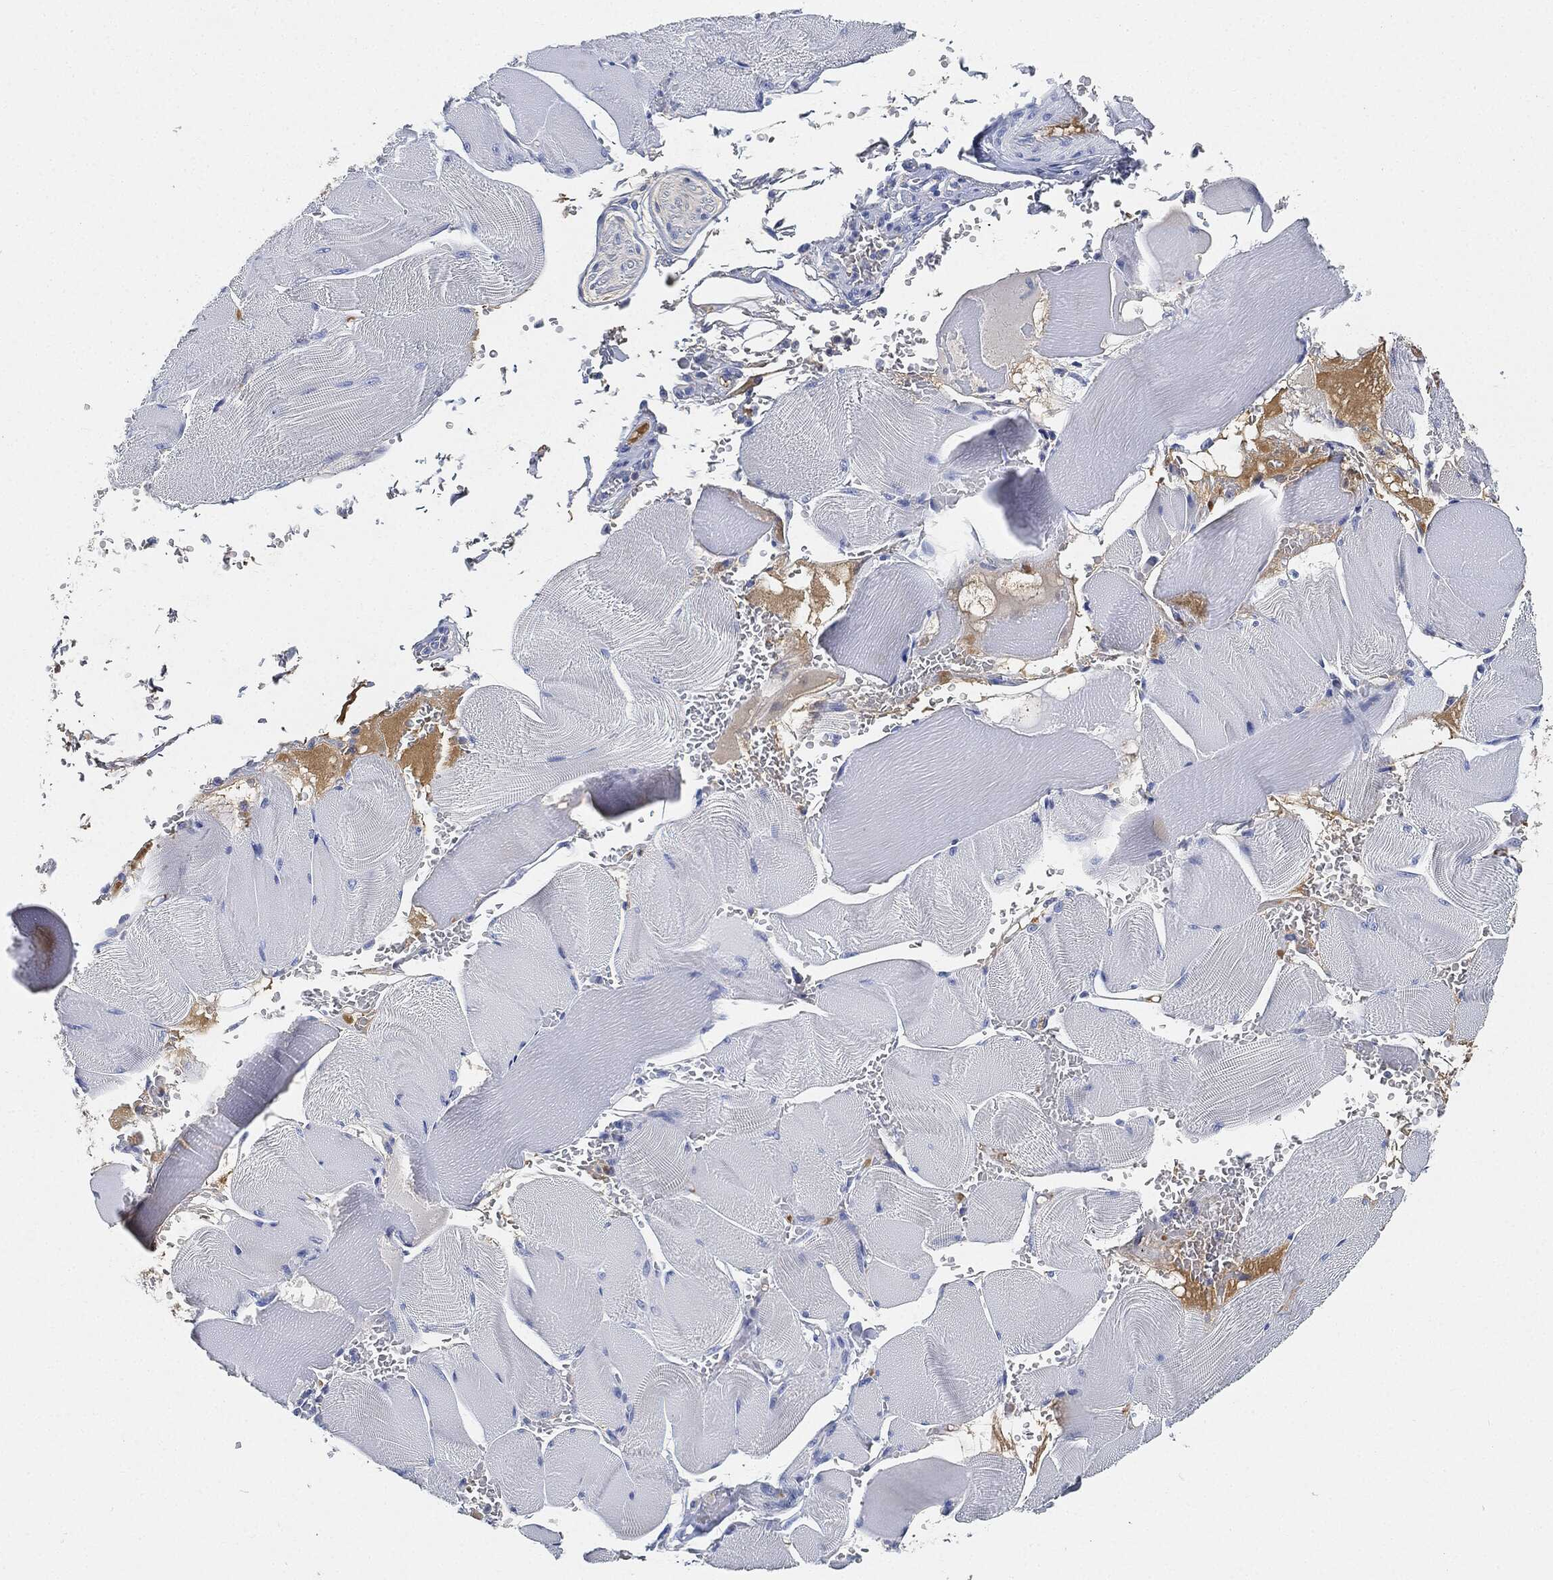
{"staining": {"intensity": "negative", "quantity": "none", "location": "none"}, "tissue": "skeletal muscle", "cell_type": "Myocytes", "image_type": "normal", "snomed": [{"axis": "morphology", "description": "Normal tissue, NOS"}, {"axis": "topography", "description": "Skeletal muscle"}], "caption": "High magnification brightfield microscopy of normal skeletal muscle stained with DAB (brown) and counterstained with hematoxylin (blue): myocytes show no significant expression. (DAB (3,3'-diaminobenzidine) immunohistochemistry, high magnification).", "gene": "IGLV6", "patient": {"sex": "male", "age": 56}}